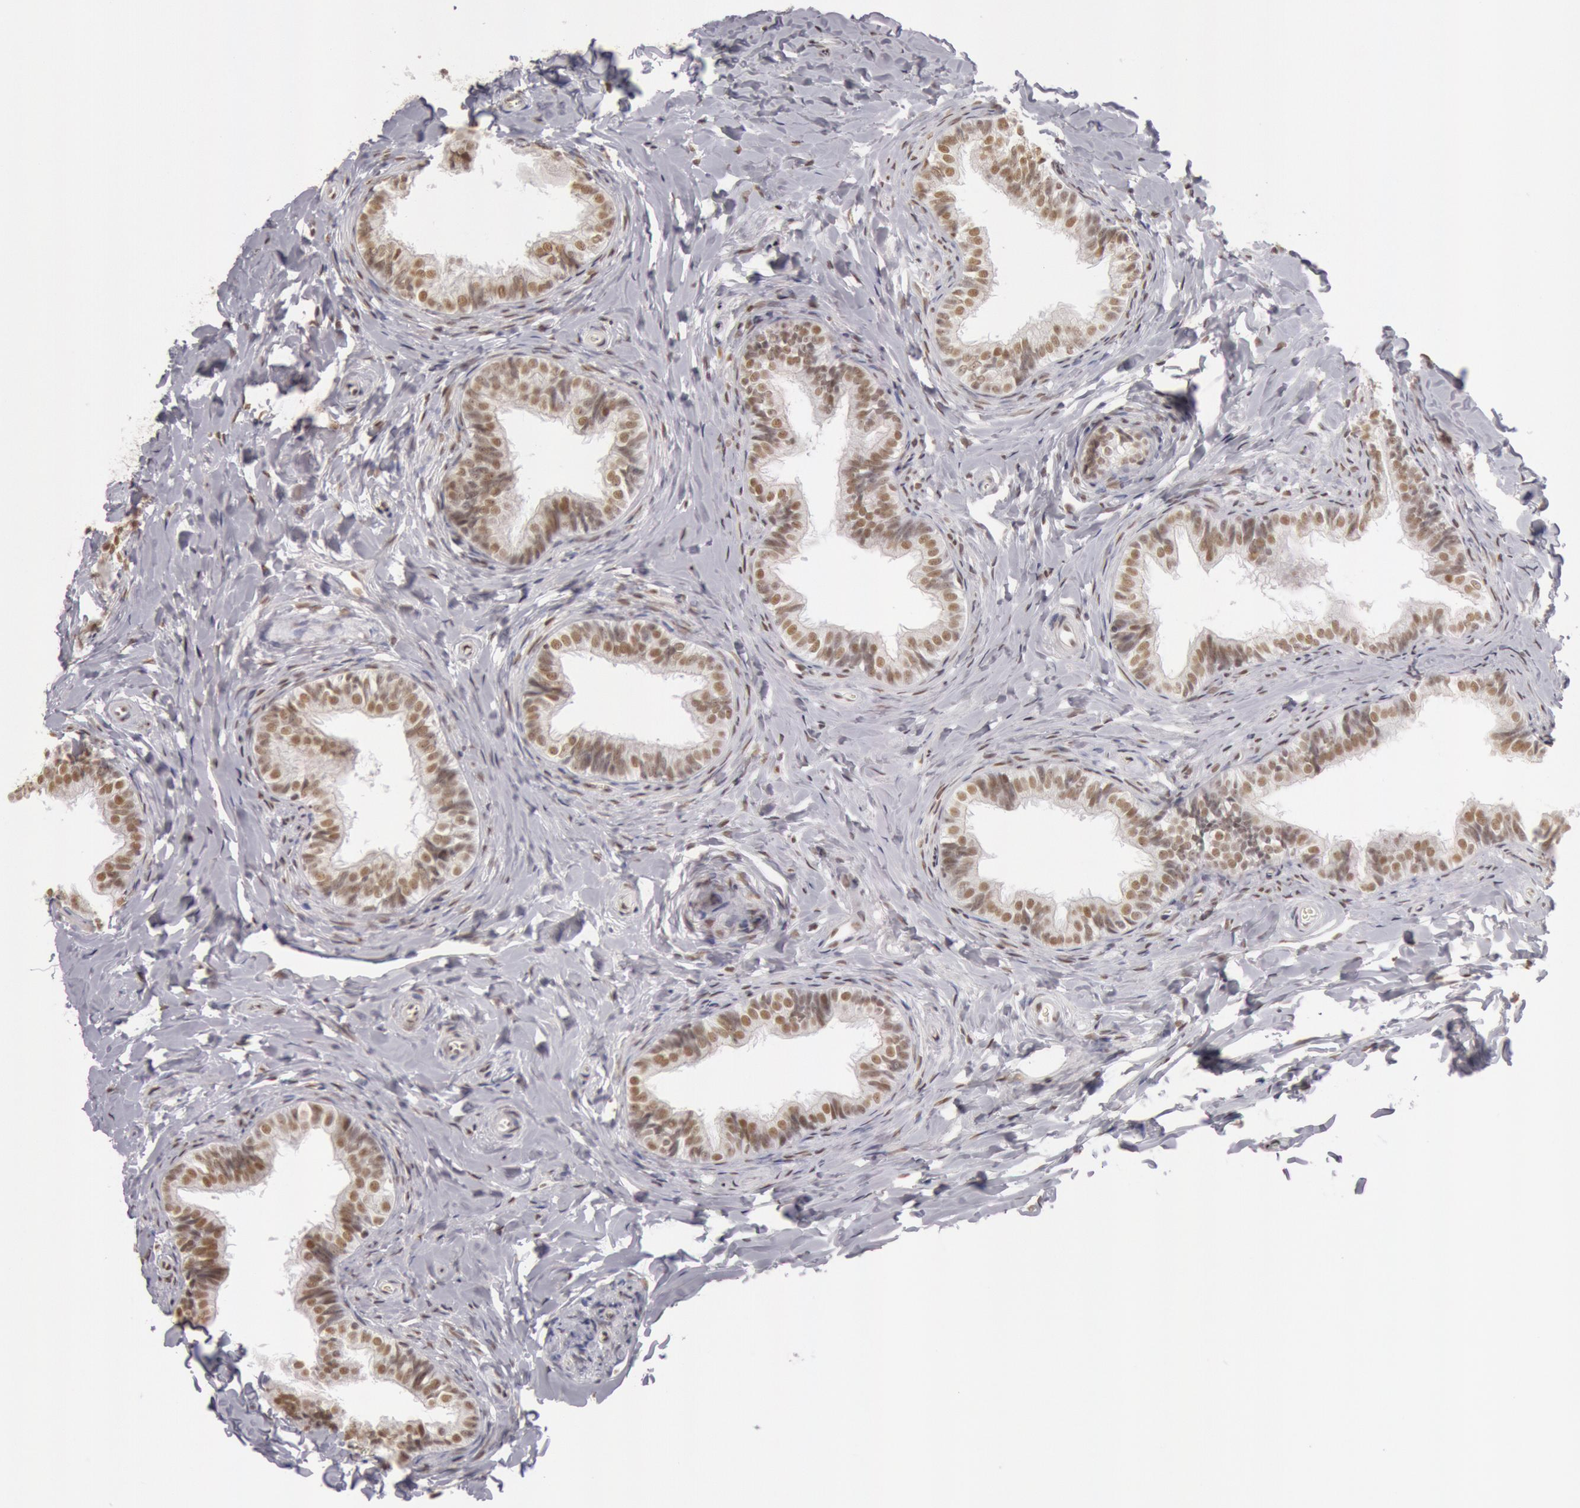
{"staining": {"intensity": "moderate", "quantity": ">75%", "location": "nuclear"}, "tissue": "epididymis", "cell_type": "Glandular cells", "image_type": "normal", "snomed": [{"axis": "morphology", "description": "Normal tissue, NOS"}, {"axis": "topography", "description": "Epididymis"}], "caption": "IHC (DAB (3,3'-diaminobenzidine)) staining of unremarkable epididymis shows moderate nuclear protein expression in approximately >75% of glandular cells. (IHC, brightfield microscopy, high magnification).", "gene": "ESS2", "patient": {"sex": "male", "age": 26}}